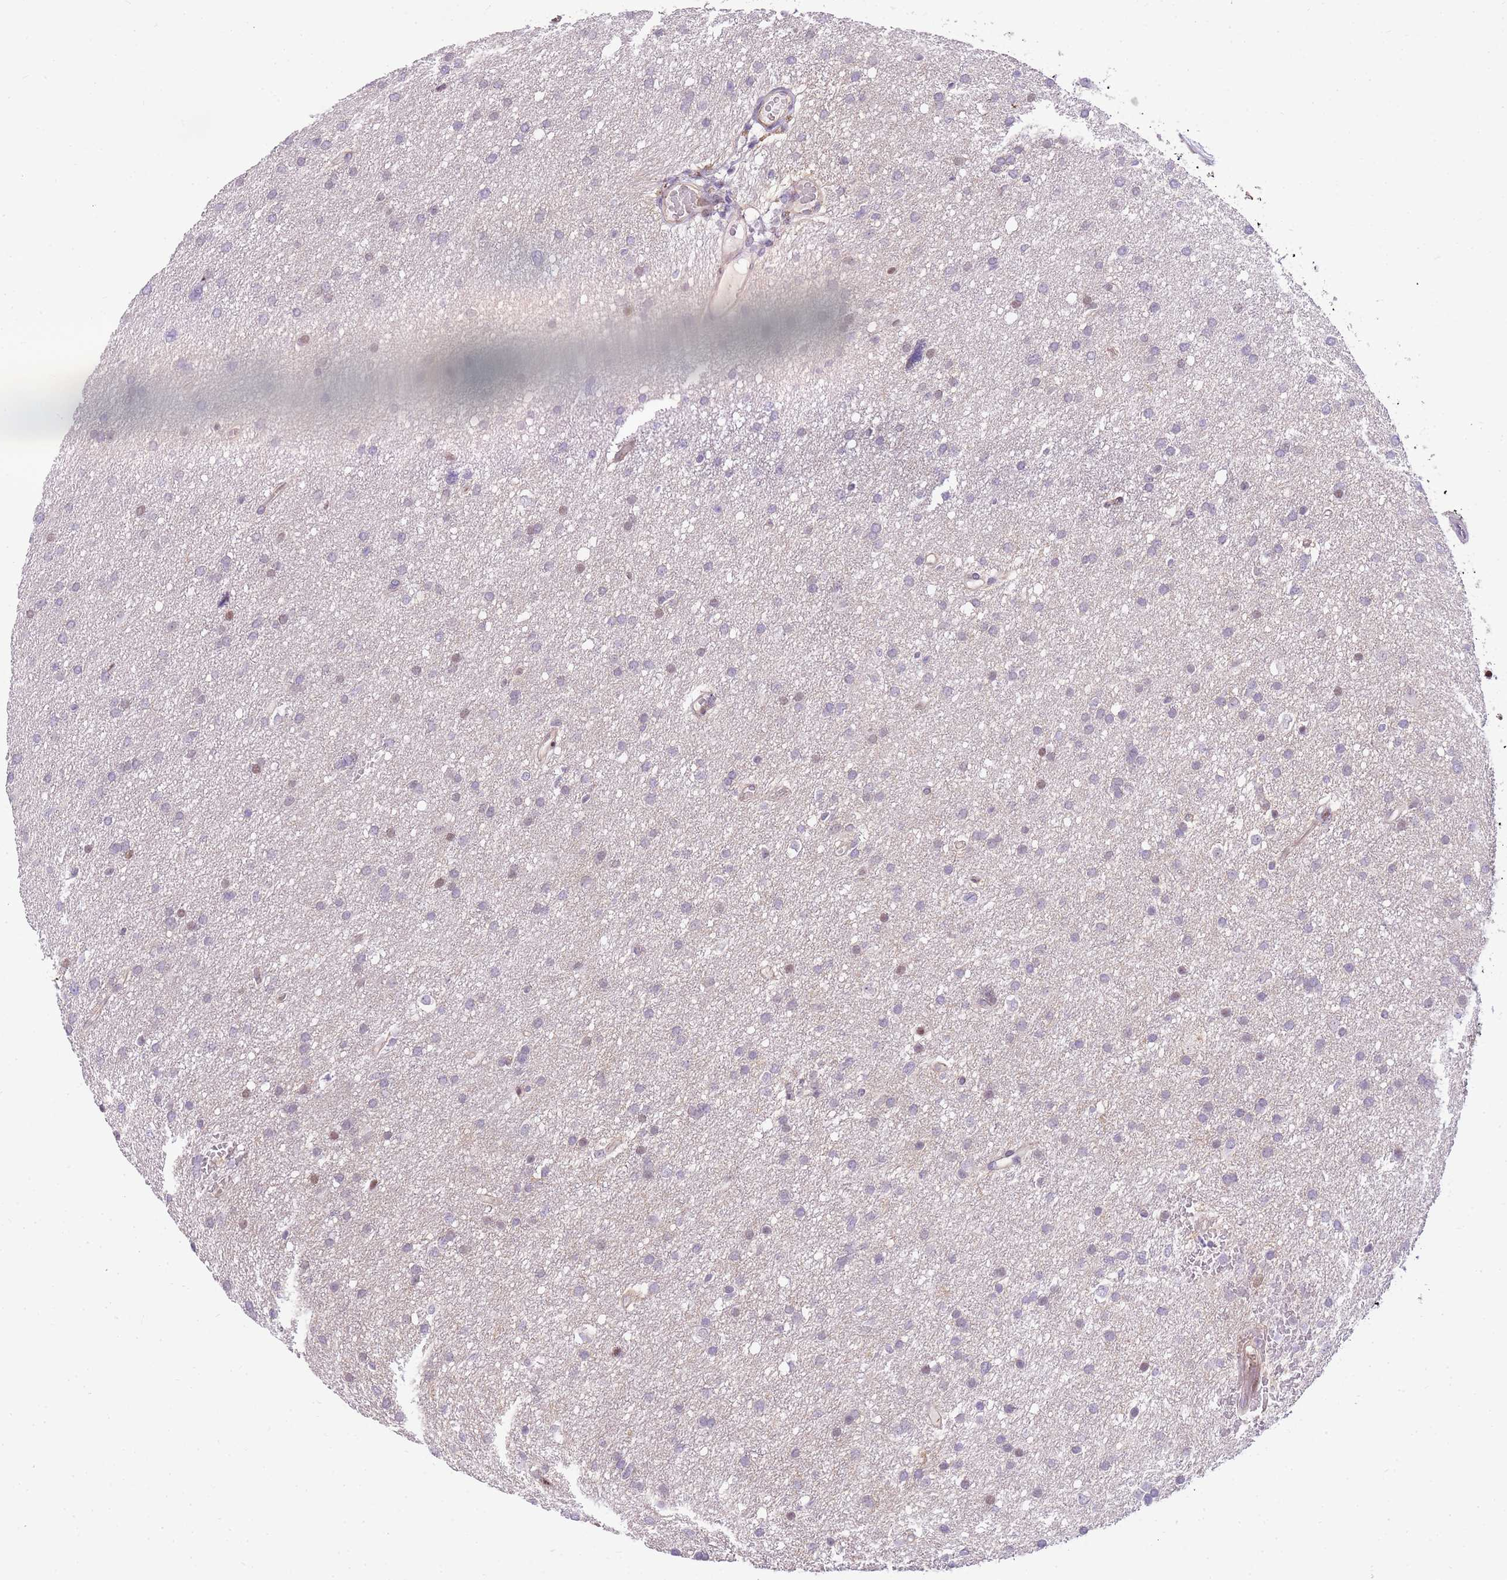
{"staining": {"intensity": "negative", "quantity": "none", "location": "none"}, "tissue": "glioma", "cell_type": "Tumor cells", "image_type": "cancer", "snomed": [{"axis": "morphology", "description": "Glioma, malignant, High grade"}, {"axis": "topography", "description": "Cerebral cortex"}], "caption": "This is an immunohistochemistry (IHC) histopathology image of human high-grade glioma (malignant). There is no positivity in tumor cells.", "gene": "CLBA1", "patient": {"sex": "female", "age": 36}}